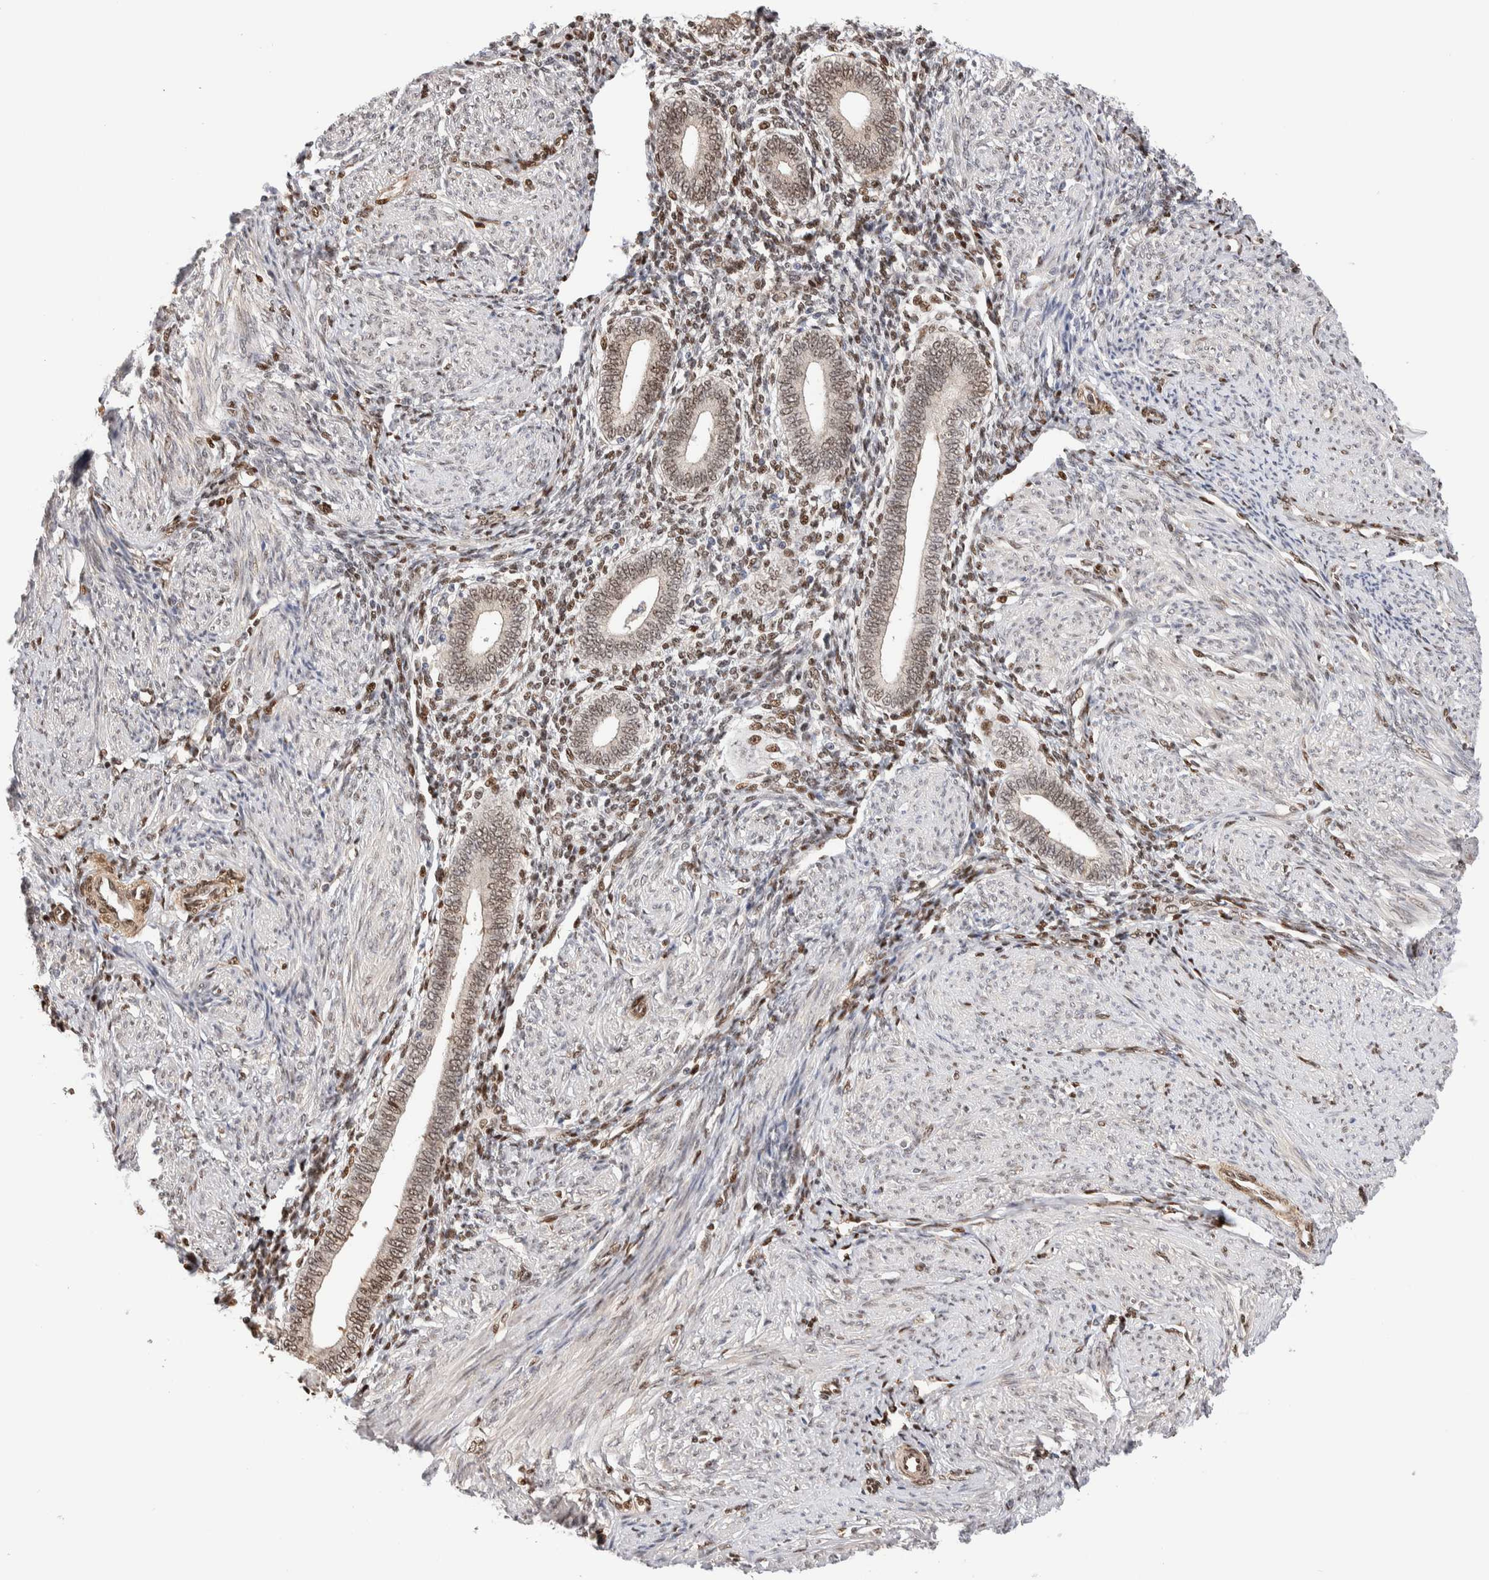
{"staining": {"intensity": "moderate", "quantity": "25%-75%", "location": "nuclear"}, "tissue": "endometrium", "cell_type": "Cells in endometrial stroma", "image_type": "normal", "snomed": [{"axis": "morphology", "description": "Normal tissue, NOS"}, {"axis": "topography", "description": "Endometrium"}], "caption": "About 25%-75% of cells in endometrial stroma in benign endometrium show moderate nuclear protein positivity as visualized by brown immunohistochemical staining.", "gene": "NSMAF", "patient": {"sex": "female", "age": 42}}